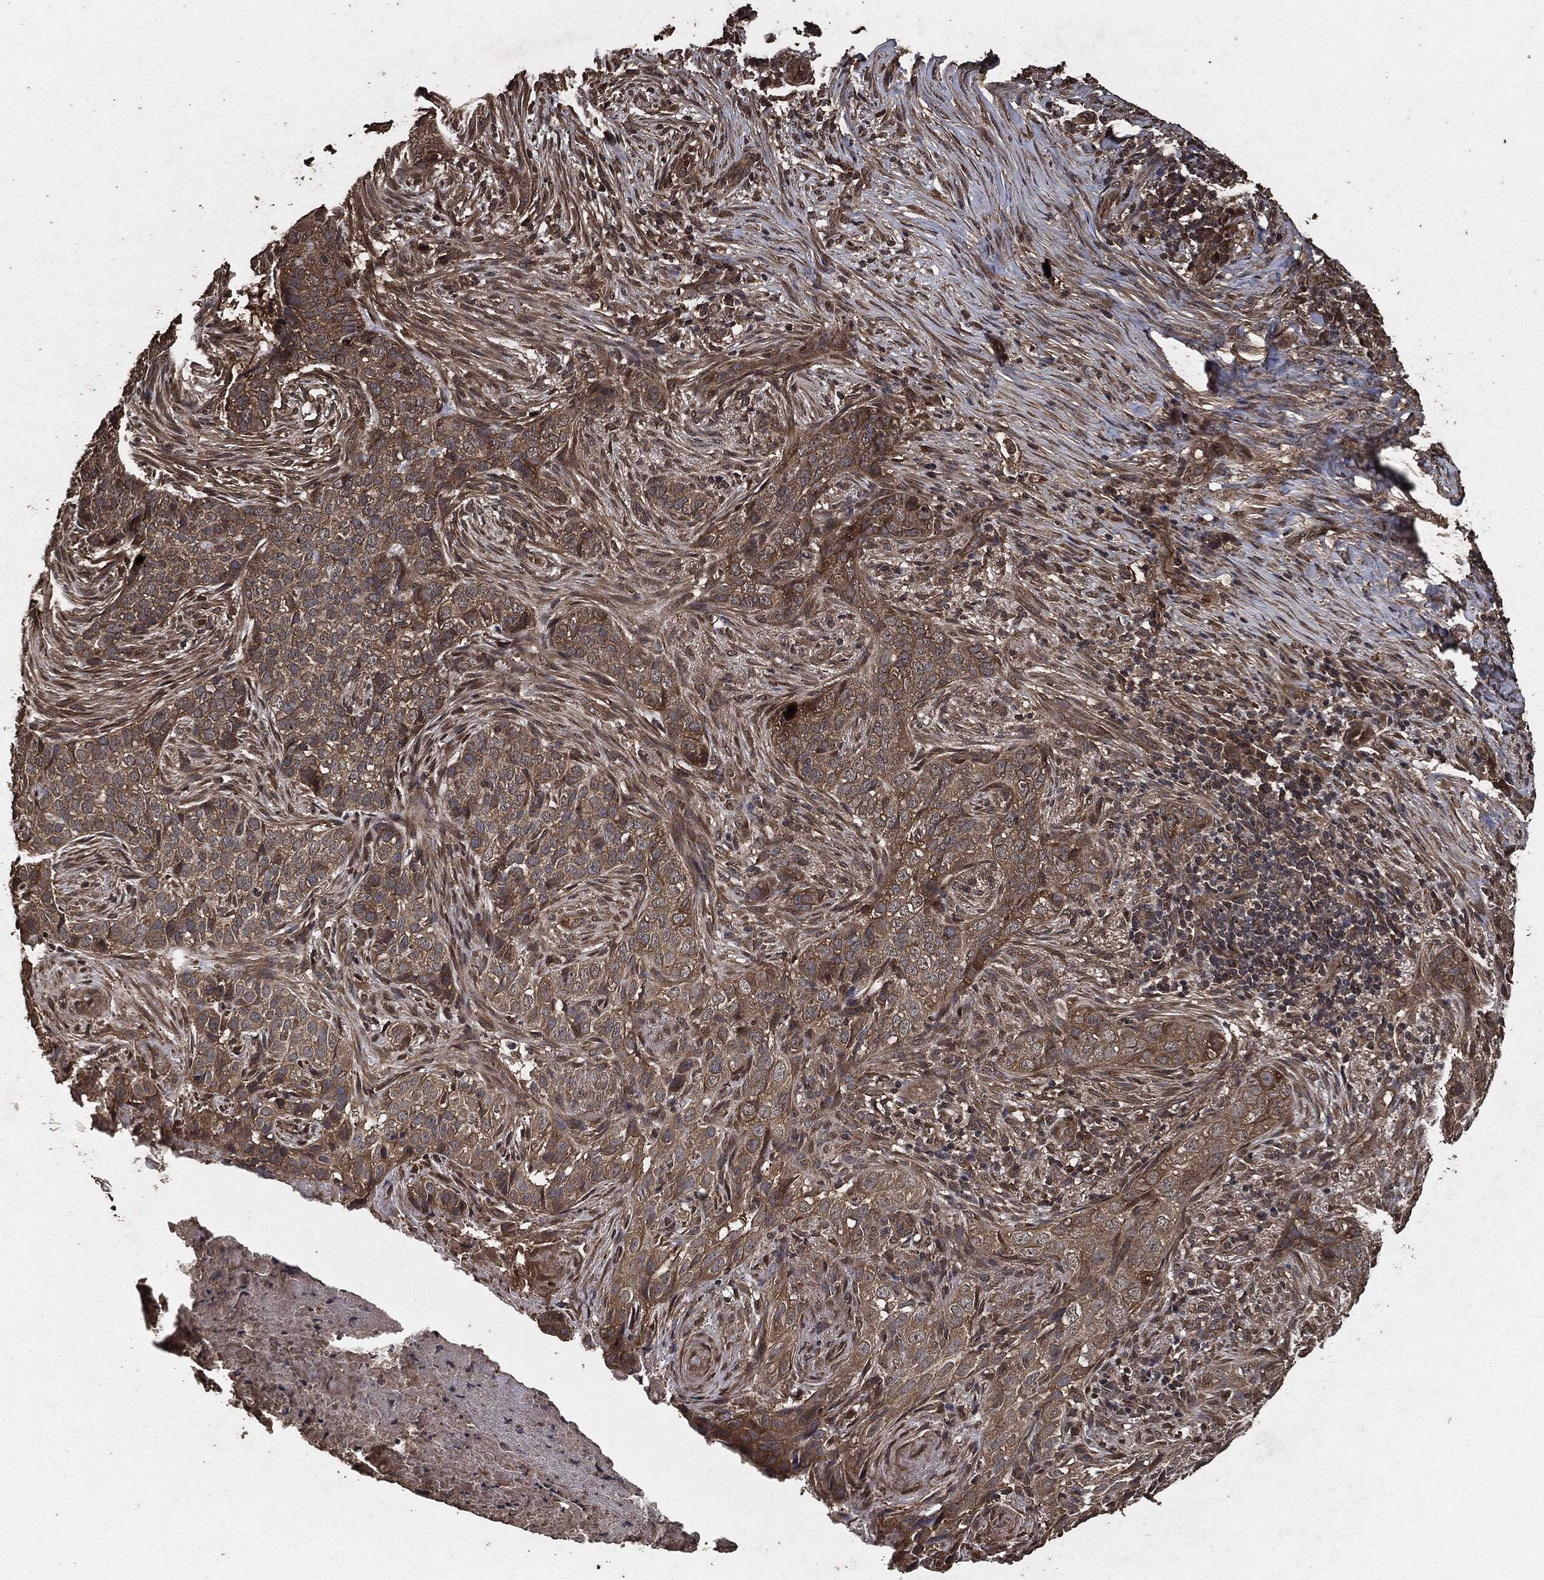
{"staining": {"intensity": "moderate", "quantity": ">75%", "location": "cytoplasmic/membranous"}, "tissue": "skin cancer", "cell_type": "Tumor cells", "image_type": "cancer", "snomed": [{"axis": "morphology", "description": "Squamous cell carcinoma, NOS"}, {"axis": "topography", "description": "Skin"}], "caption": "Approximately >75% of tumor cells in skin cancer reveal moderate cytoplasmic/membranous protein positivity as visualized by brown immunohistochemical staining.", "gene": "AKT1S1", "patient": {"sex": "male", "age": 88}}